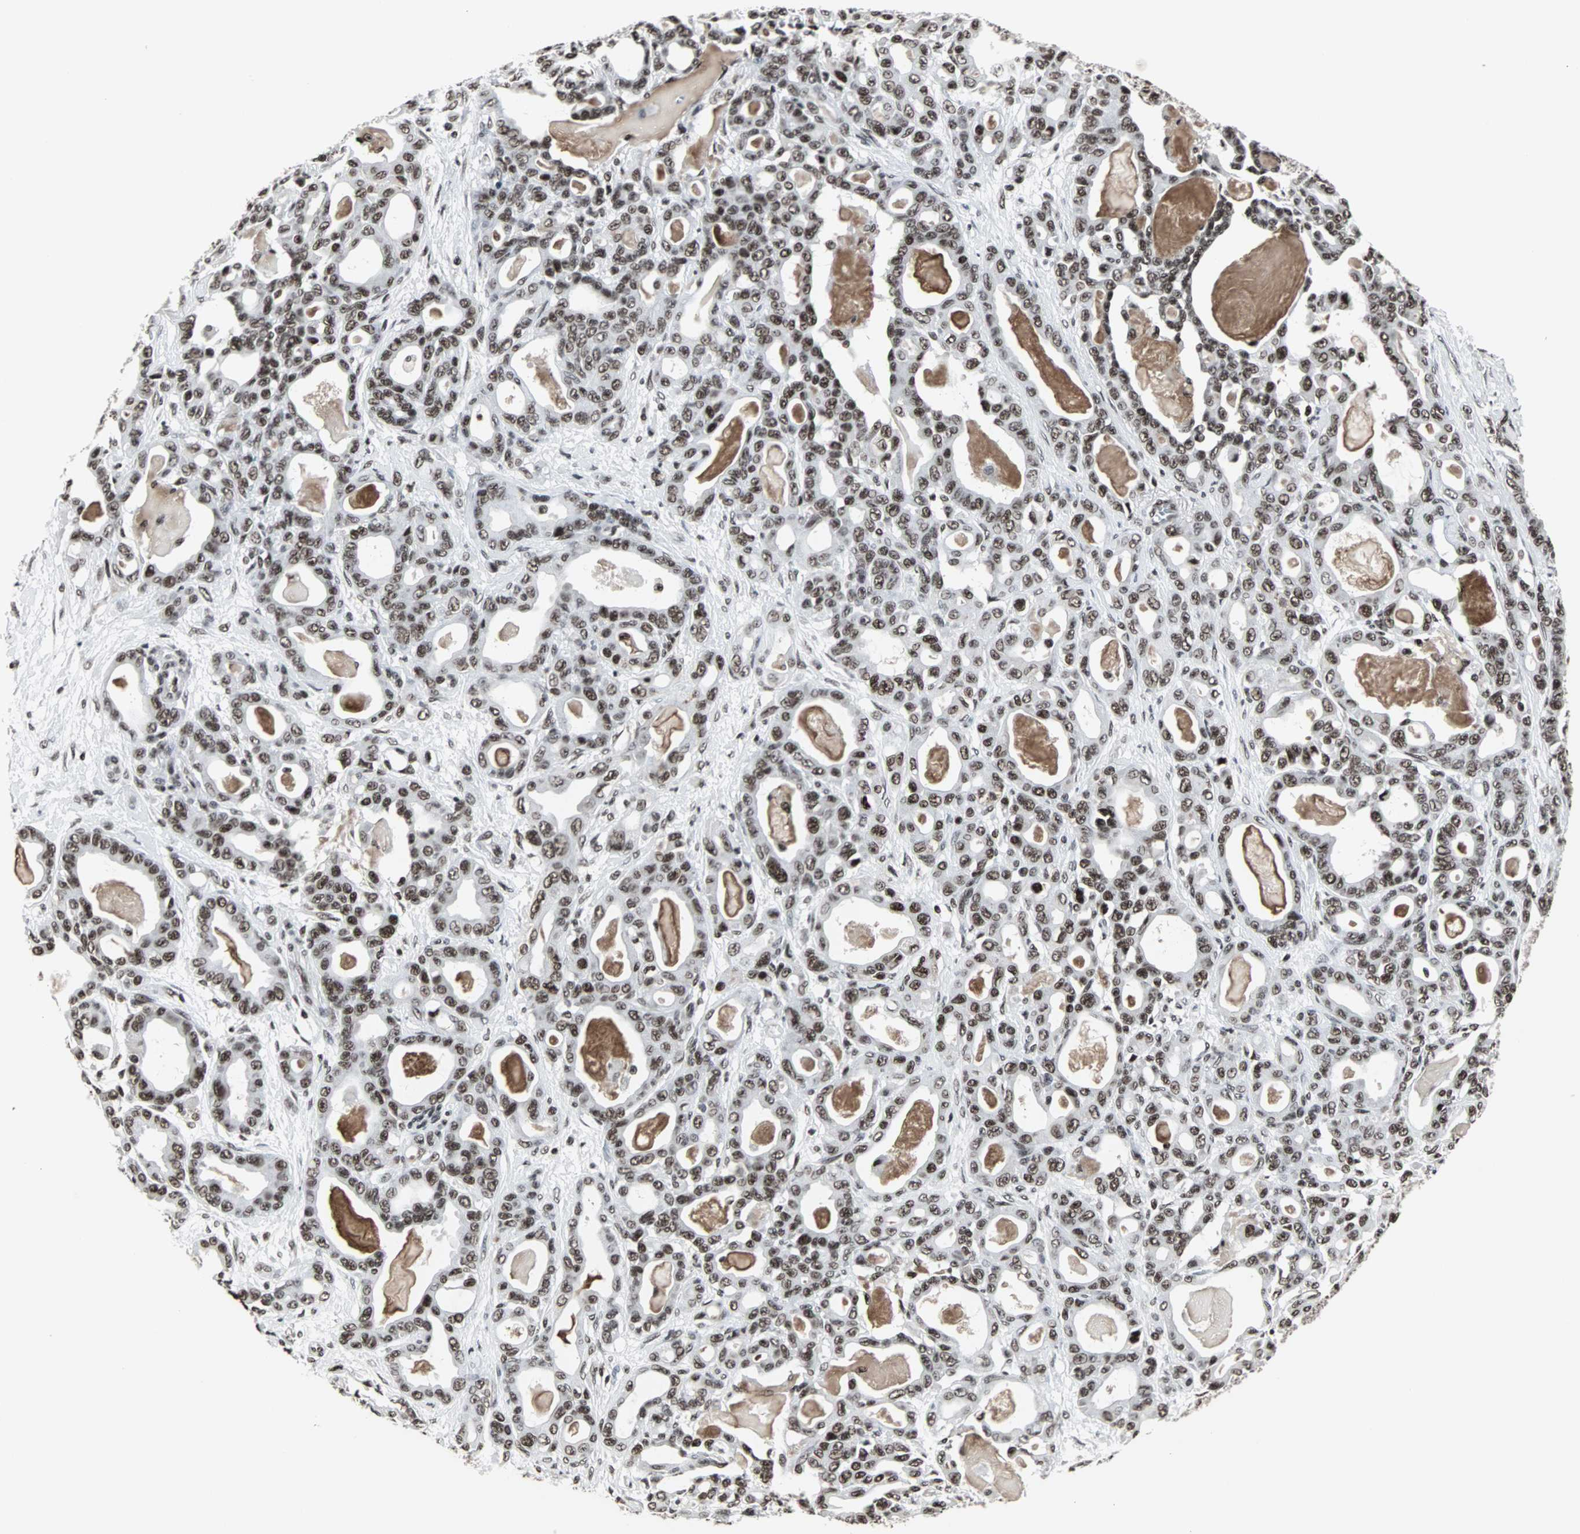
{"staining": {"intensity": "strong", "quantity": ">75%", "location": "nuclear"}, "tissue": "pancreatic cancer", "cell_type": "Tumor cells", "image_type": "cancer", "snomed": [{"axis": "morphology", "description": "Adenocarcinoma, NOS"}, {"axis": "topography", "description": "Pancreas"}], "caption": "There is high levels of strong nuclear positivity in tumor cells of adenocarcinoma (pancreatic), as demonstrated by immunohistochemical staining (brown color).", "gene": "PNKP", "patient": {"sex": "male", "age": 63}}